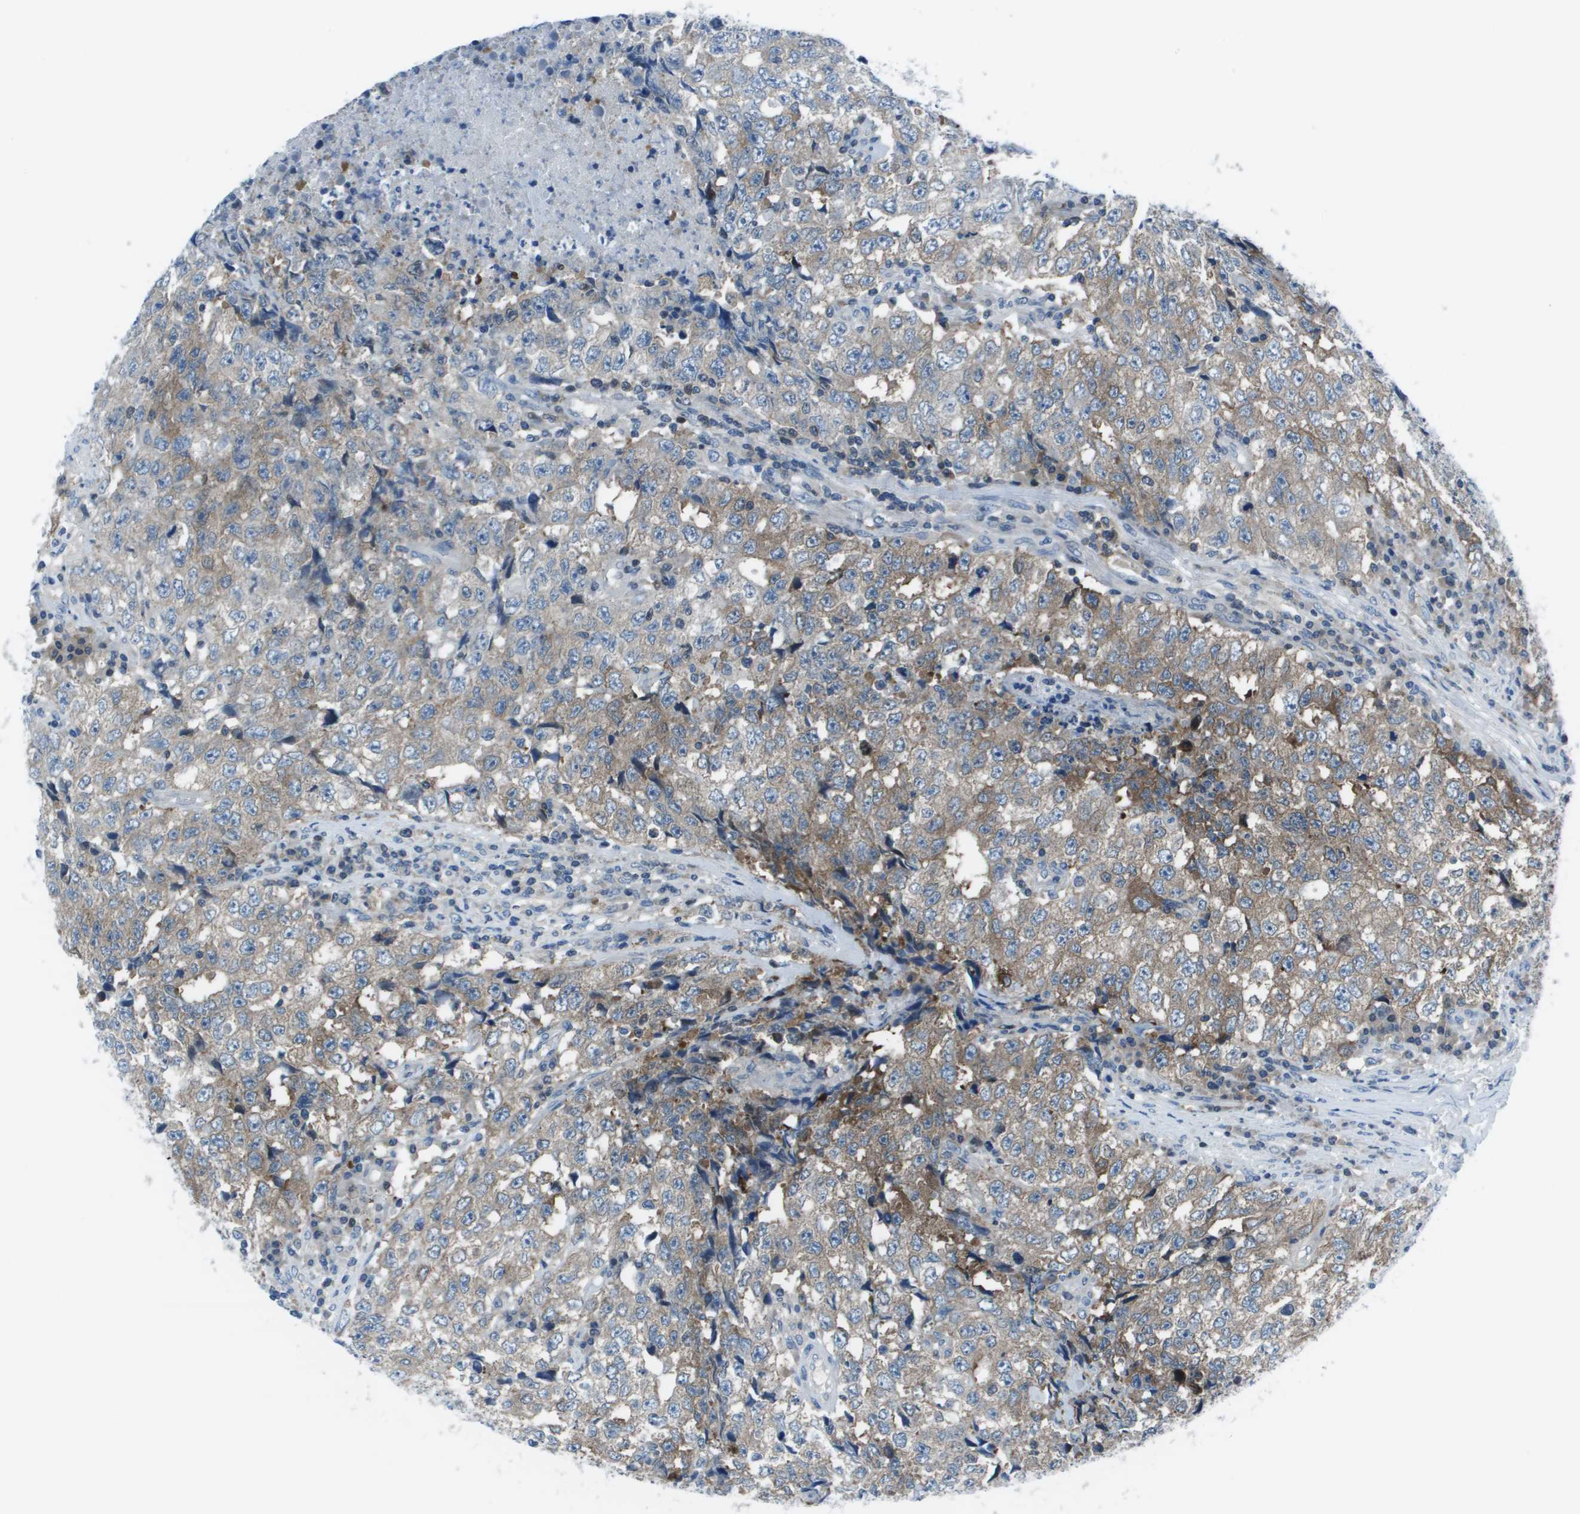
{"staining": {"intensity": "moderate", "quantity": "25%-75%", "location": "cytoplasmic/membranous"}, "tissue": "testis cancer", "cell_type": "Tumor cells", "image_type": "cancer", "snomed": [{"axis": "morphology", "description": "Necrosis, NOS"}, {"axis": "morphology", "description": "Carcinoma, Embryonal, NOS"}, {"axis": "topography", "description": "Testis"}], "caption": "Testis embryonal carcinoma stained for a protein (brown) reveals moderate cytoplasmic/membranous positive positivity in about 25%-75% of tumor cells.", "gene": "STIP1", "patient": {"sex": "male", "age": 19}}